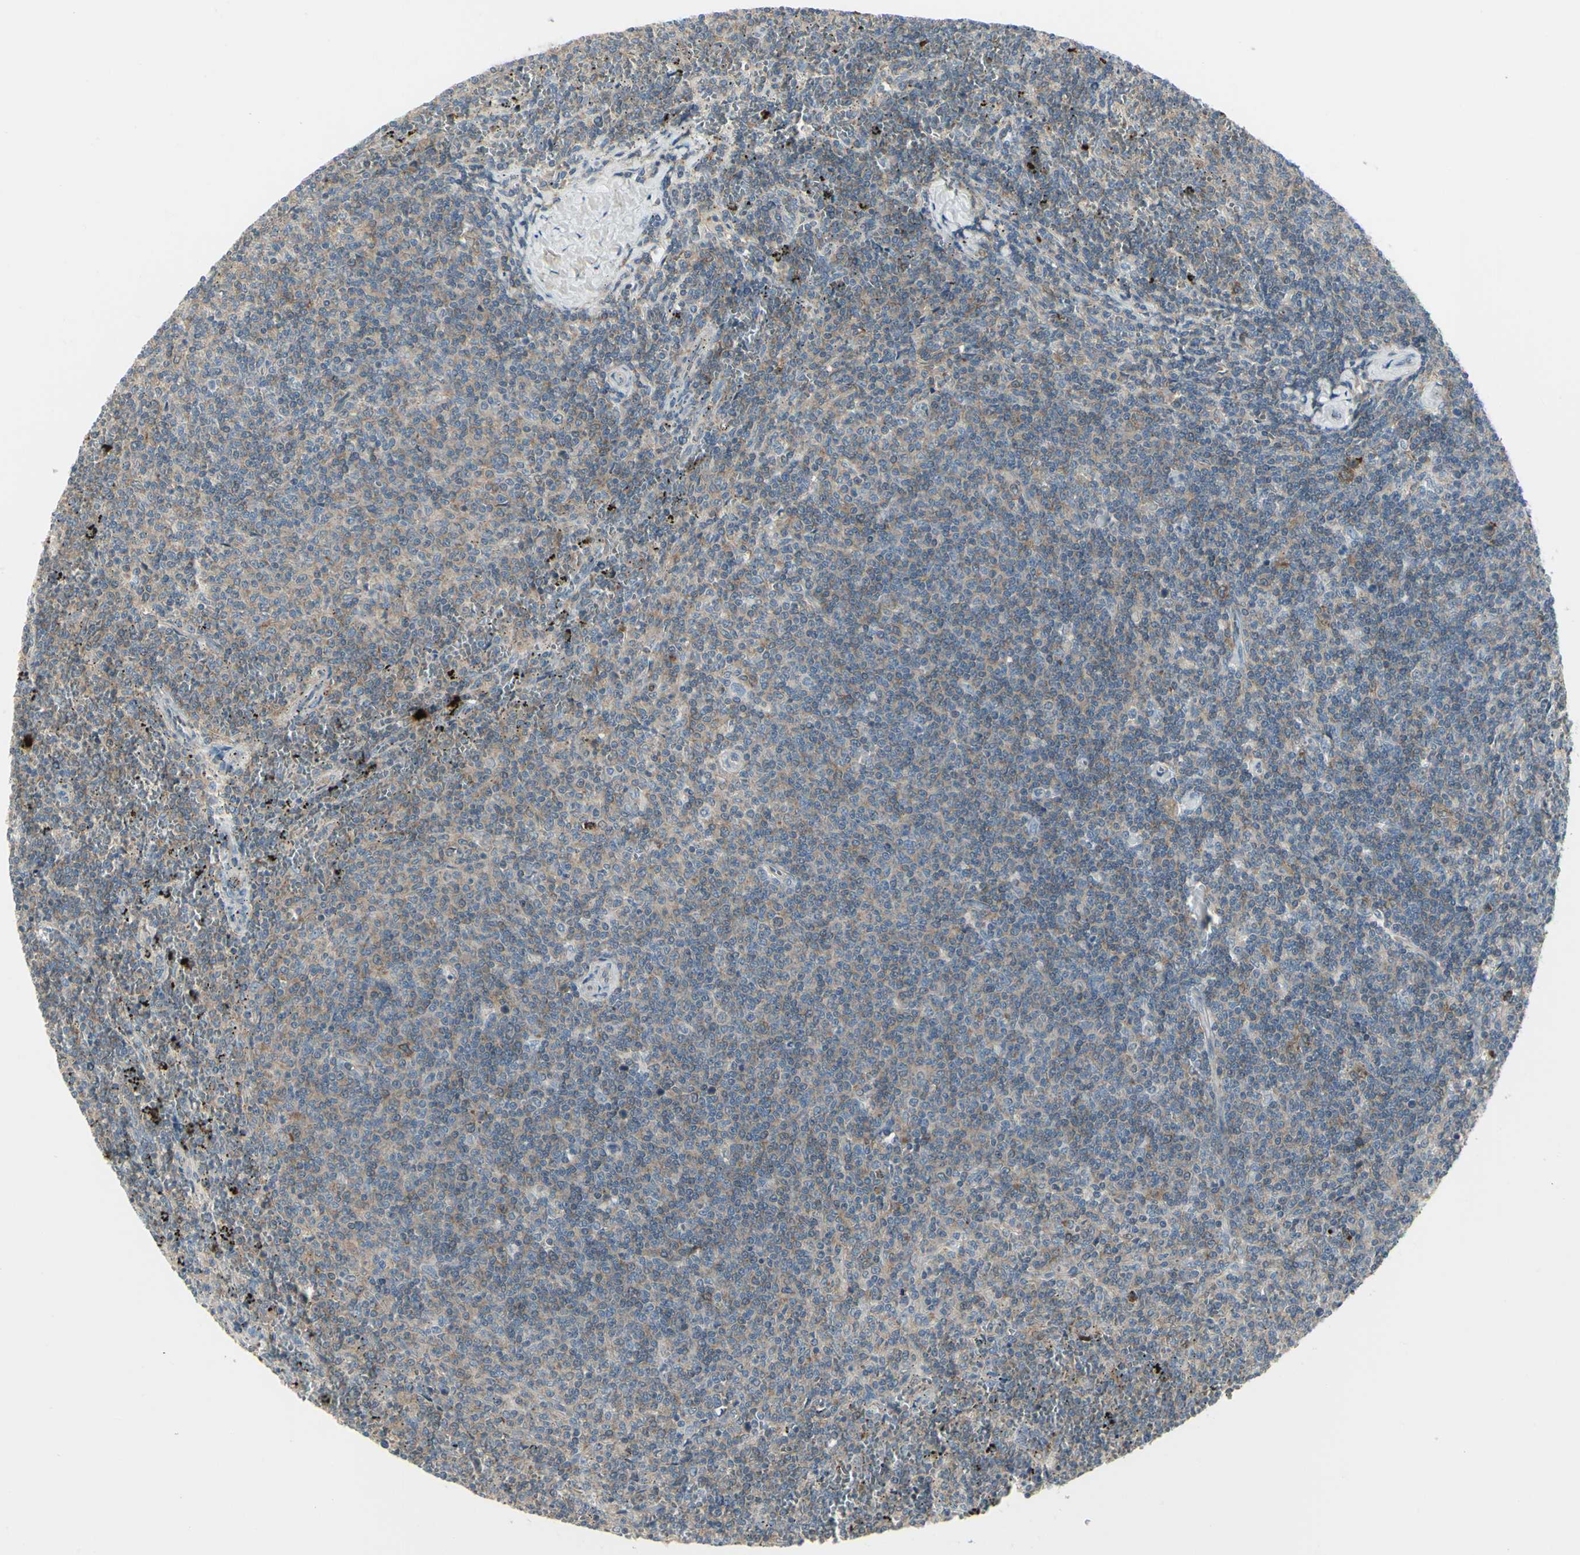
{"staining": {"intensity": "weak", "quantity": ">75%", "location": "cytoplasmic/membranous"}, "tissue": "lymphoma", "cell_type": "Tumor cells", "image_type": "cancer", "snomed": [{"axis": "morphology", "description": "Malignant lymphoma, non-Hodgkin's type, Low grade"}, {"axis": "topography", "description": "Spleen"}], "caption": "The immunohistochemical stain shows weak cytoplasmic/membranous positivity in tumor cells of low-grade malignant lymphoma, non-Hodgkin's type tissue.", "gene": "CCNB2", "patient": {"sex": "female", "age": 50}}